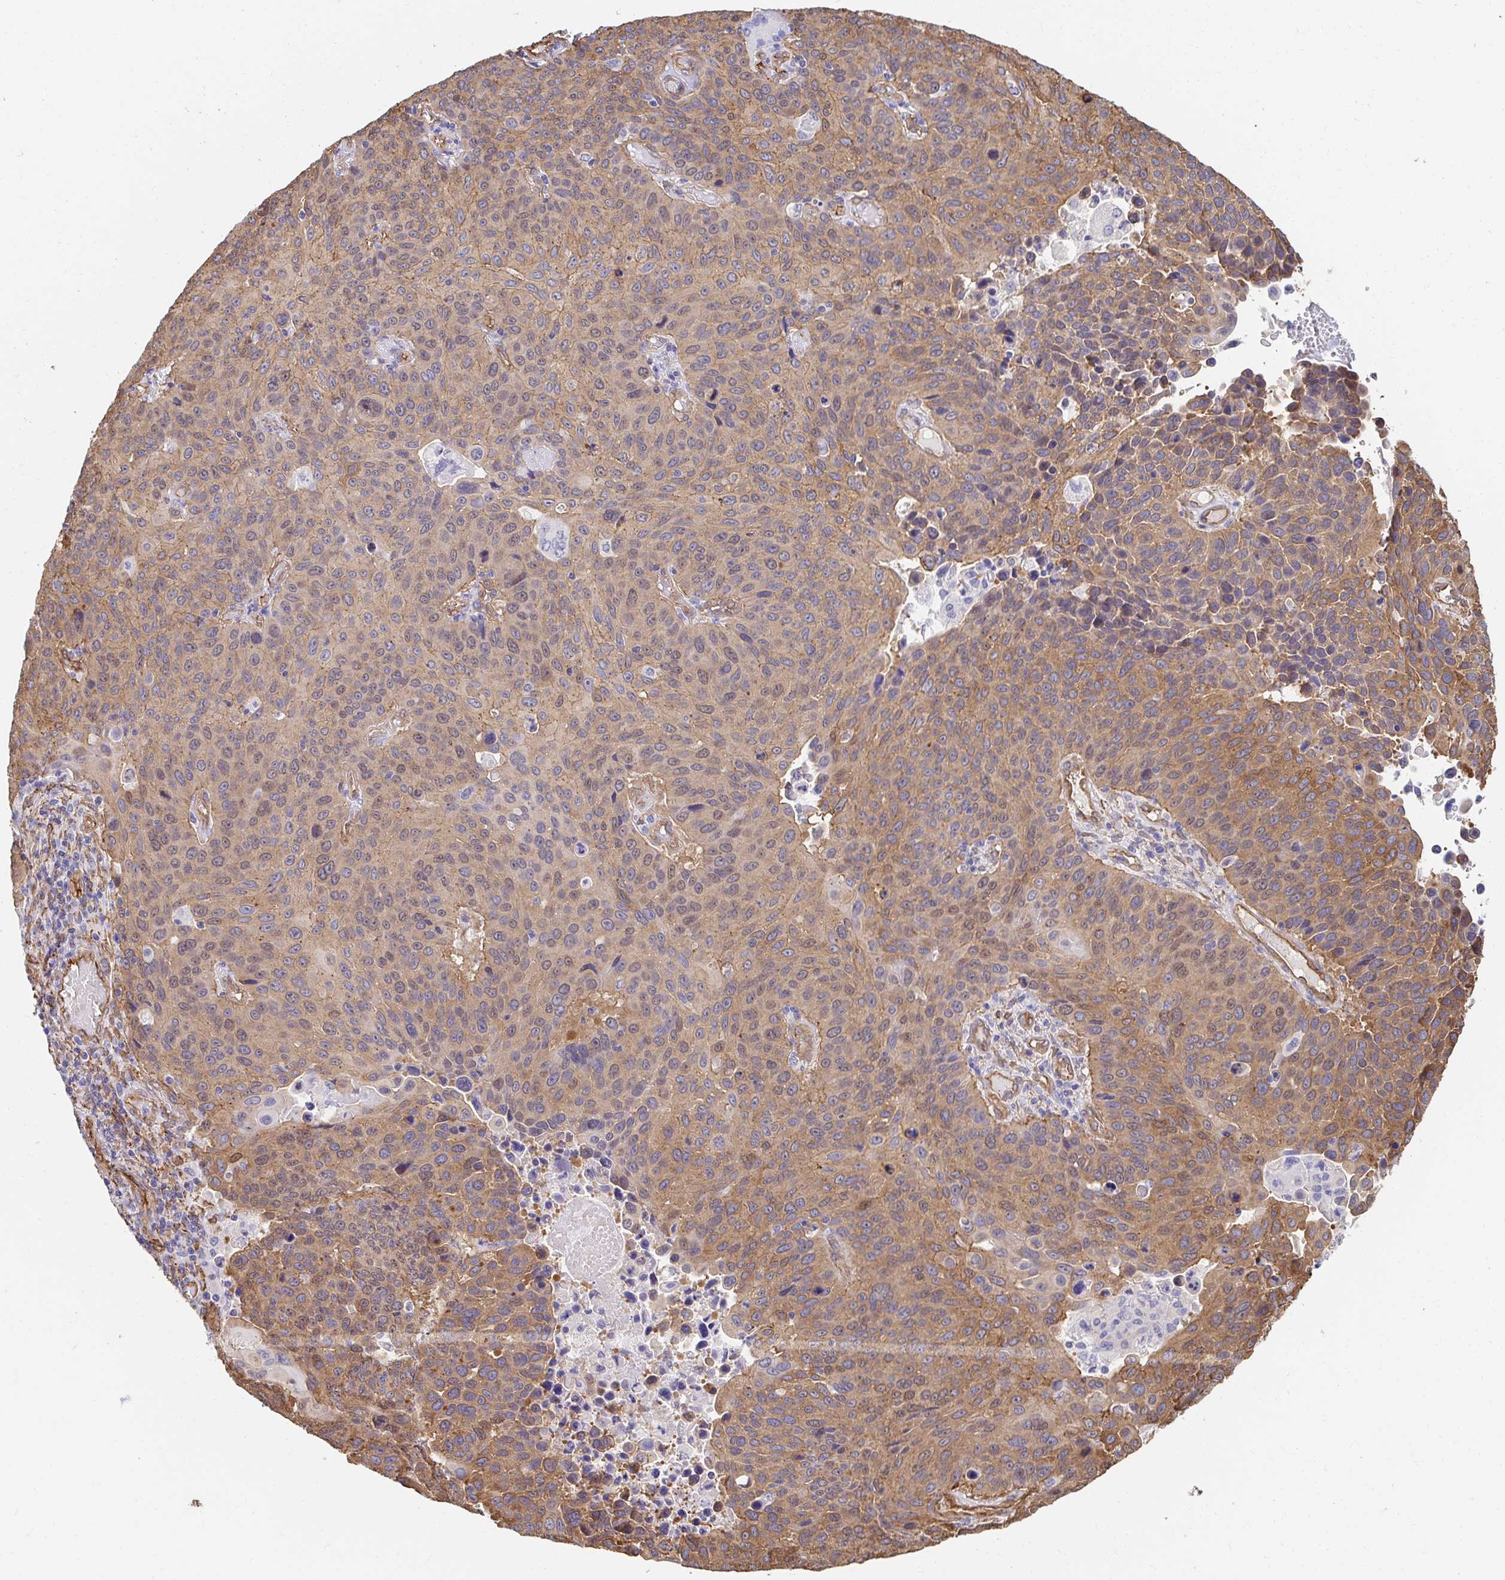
{"staining": {"intensity": "moderate", "quantity": ">75%", "location": "cytoplasmic/membranous"}, "tissue": "lung cancer", "cell_type": "Tumor cells", "image_type": "cancer", "snomed": [{"axis": "morphology", "description": "Squamous cell carcinoma, NOS"}, {"axis": "topography", "description": "Lung"}], "caption": "IHC photomicrograph of neoplastic tissue: human lung squamous cell carcinoma stained using immunohistochemistry (IHC) demonstrates medium levels of moderate protein expression localized specifically in the cytoplasmic/membranous of tumor cells, appearing as a cytoplasmic/membranous brown color.", "gene": "CTTN", "patient": {"sex": "male", "age": 68}}